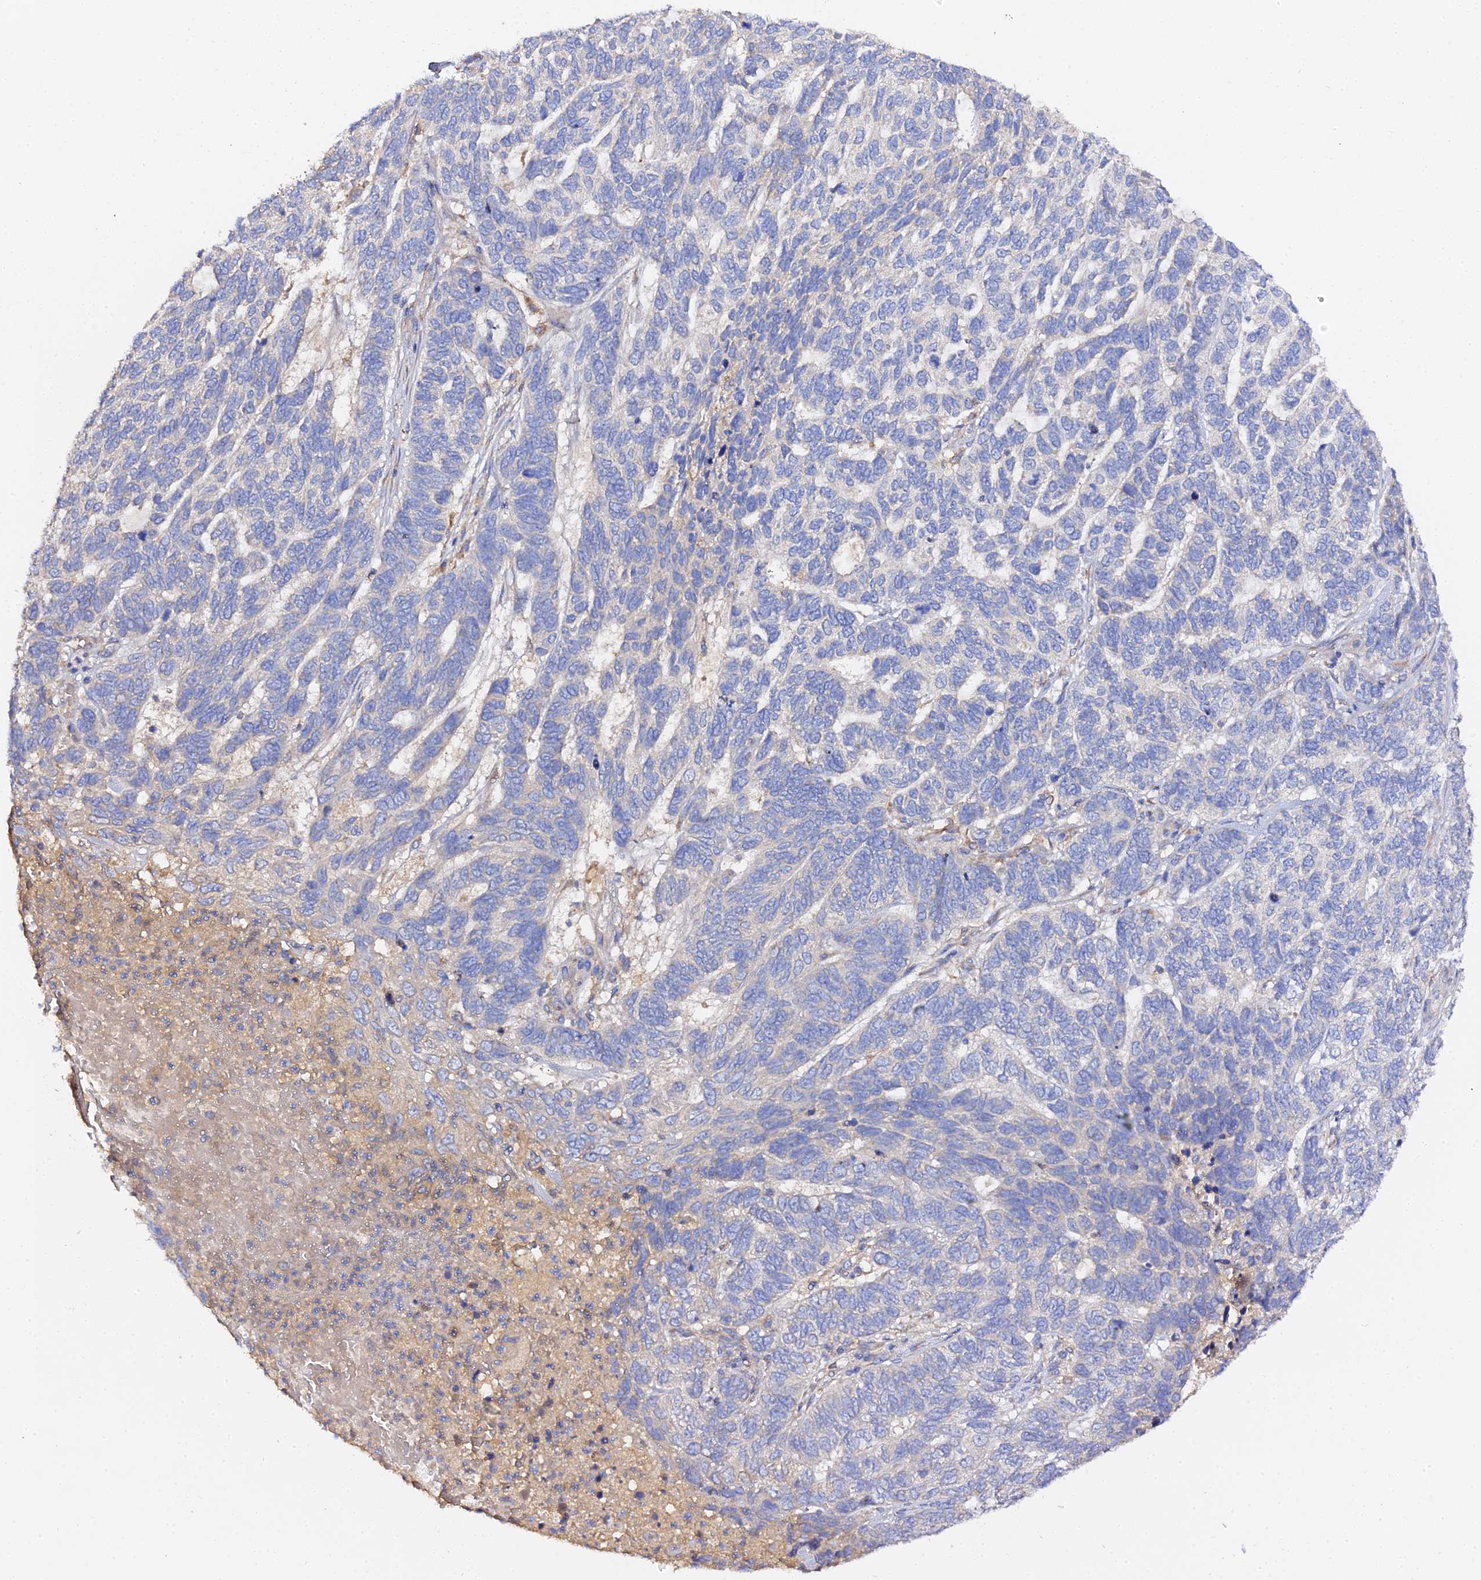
{"staining": {"intensity": "negative", "quantity": "none", "location": "none"}, "tissue": "skin cancer", "cell_type": "Tumor cells", "image_type": "cancer", "snomed": [{"axis": "morphology", "description": "Basal cell carcinoma"}, {"axis": "topography", "description": "Skin"}], "caption": "An IHC photomicrograph of skin cancer (basal cell carcinoma) is shown. There is no staining in tumor cells of skin cancer (basal cell carcinoma).", "gene": "SCX", "patient": {"sex": "female", "age": 65}}